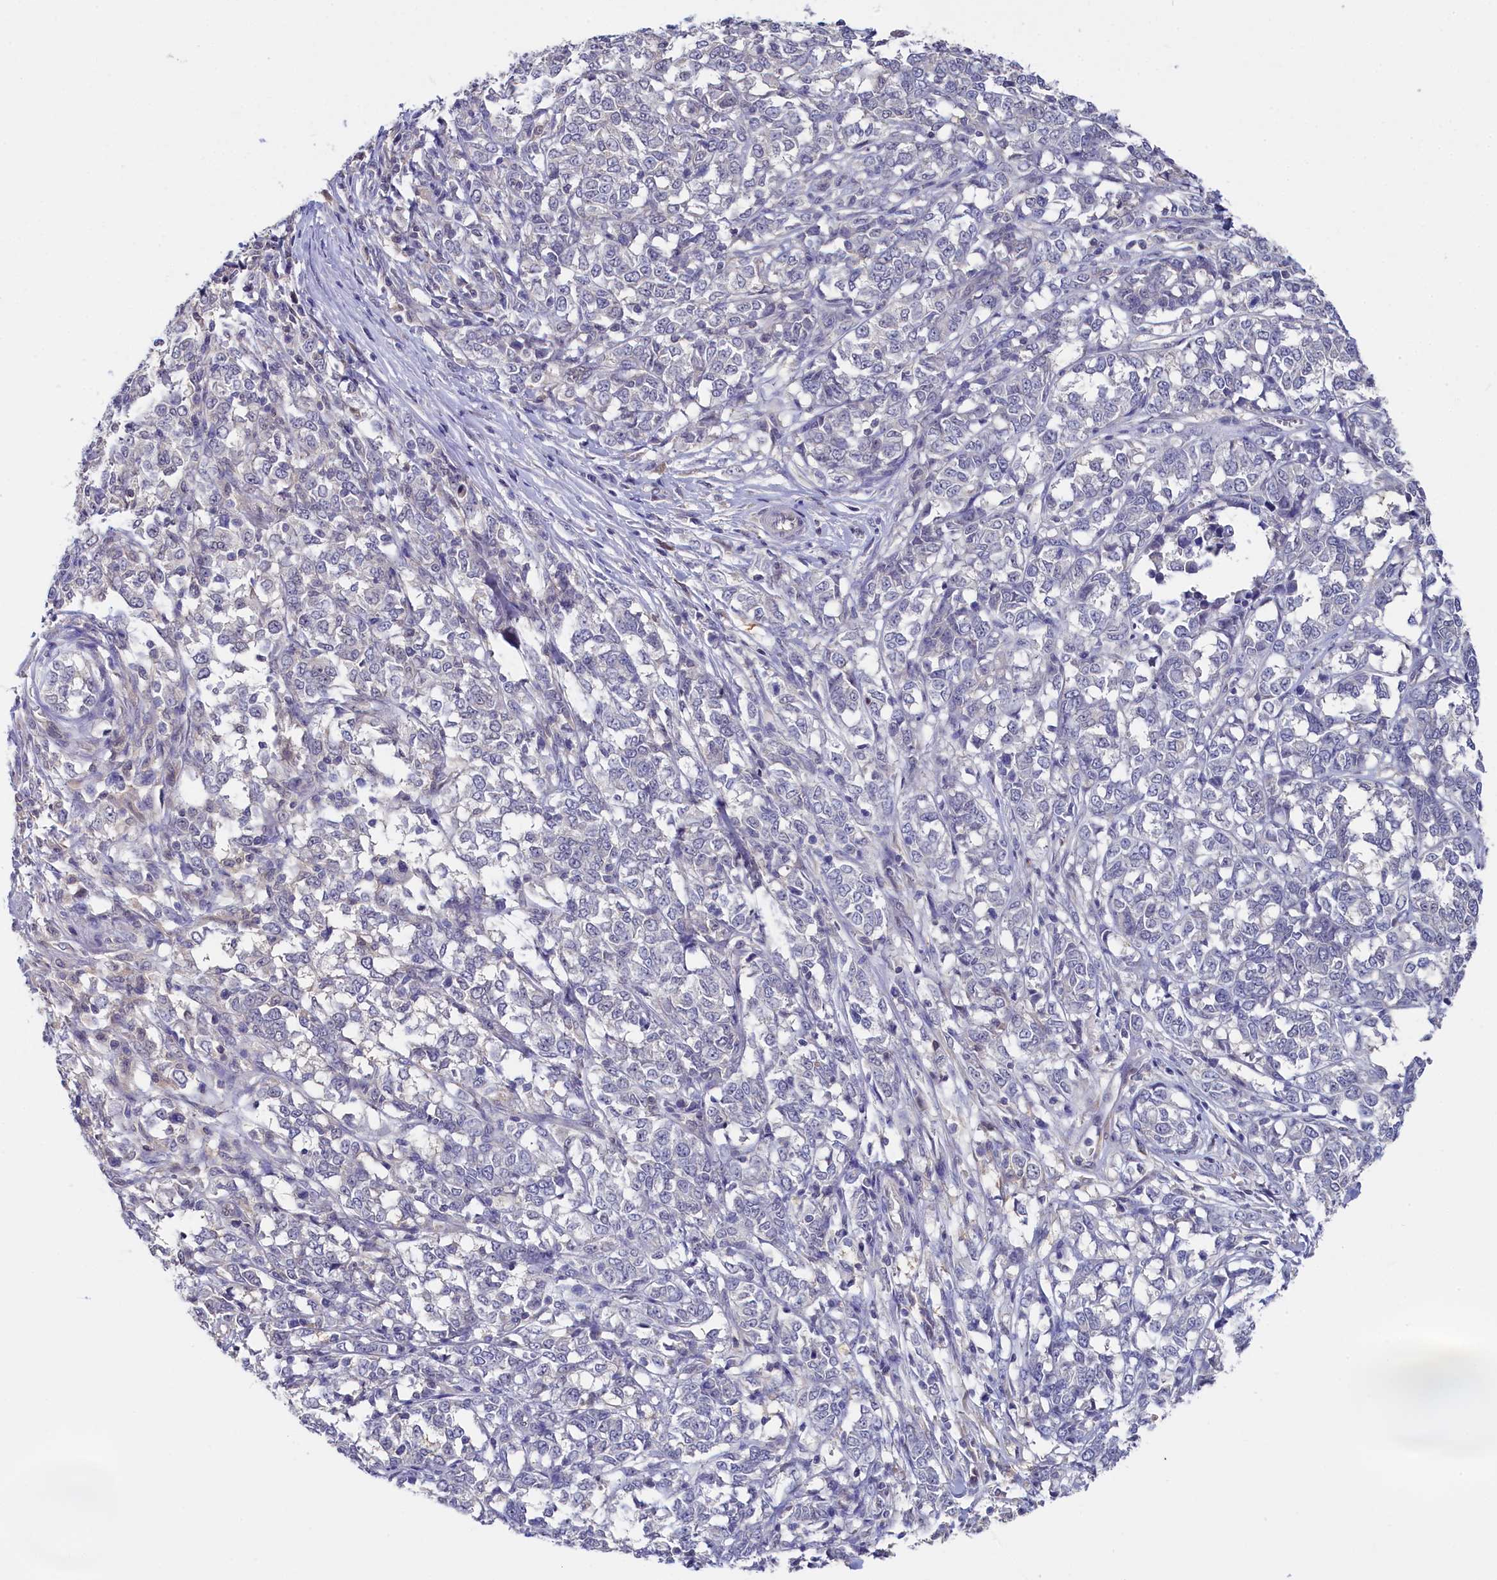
{"staining": {"intensity": "negative", "quantity": "none", "location": "none"}, "tissue": "melanoma", "cell_type": "Tumor cells", "image_type": "cancer", "snomed": [{"axis": "morphology", "description": "Malignant melanoma, NOS"}, {"axis": "topography", "description": "Skin"}], "caption": "The IHC micrograph has no significant expression in tumor cells of malignant melanoma tissue.", "gene": "C11orf54", "patient": {"sex": "female", "age": 72}}